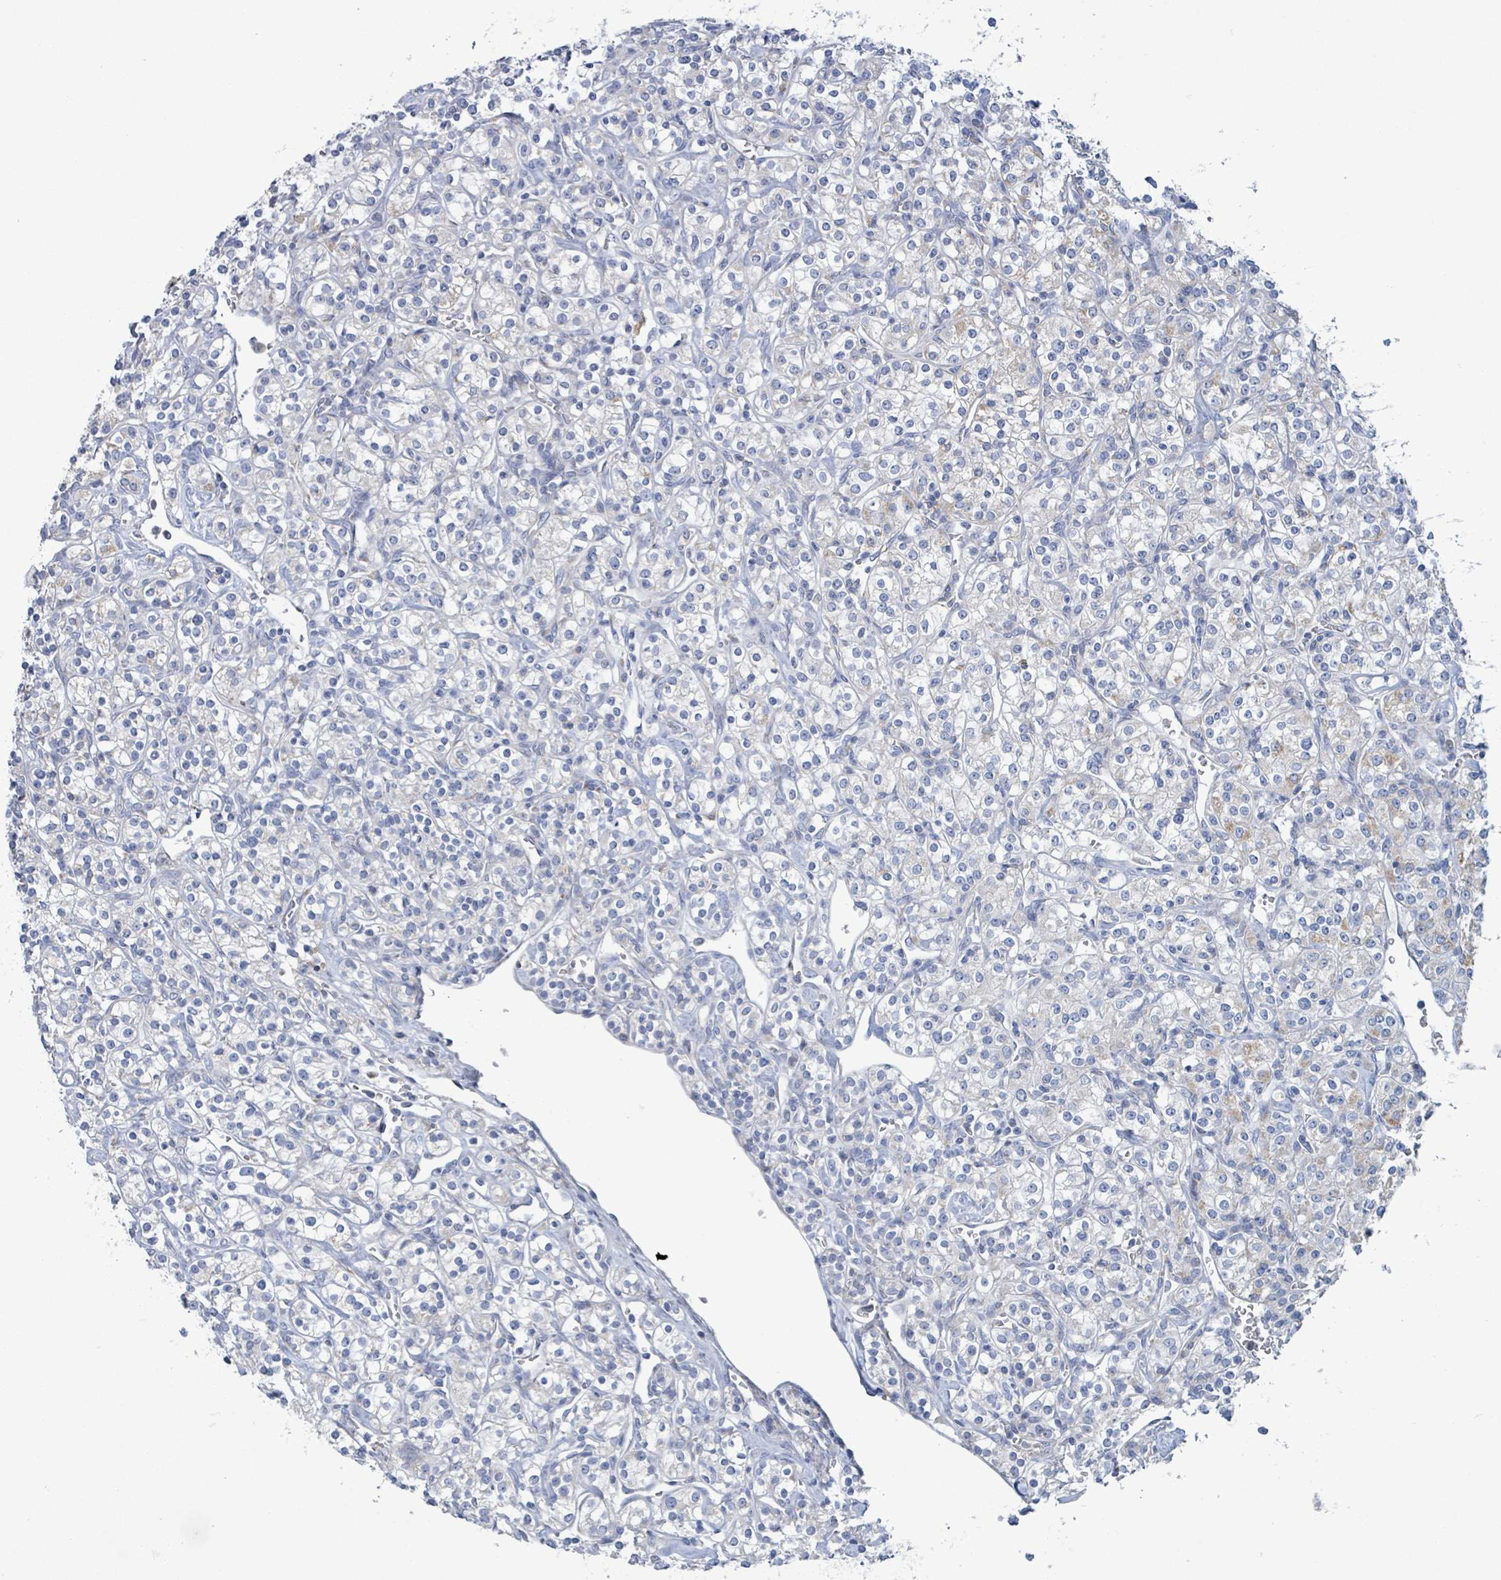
{"staining": {"intensity": "negative", "quantity": "none", "location": "none"}, "tissue": "renal cancer", "cell_type": "Tumor cells", "image_type": "cancer", "snomed": [{"axis": "morphology", "description": "Adenocarcinoma, NOS"}, {"axis": "topography", "description": "Kidney"}], "caption": "Immunohistochemical staining of human renal cancer (adenocarcinoma) demonstrates no significant positivity in tumor cells.", "gene": "AKR1C4", "patient": {"sex": "male", "age": 77}}